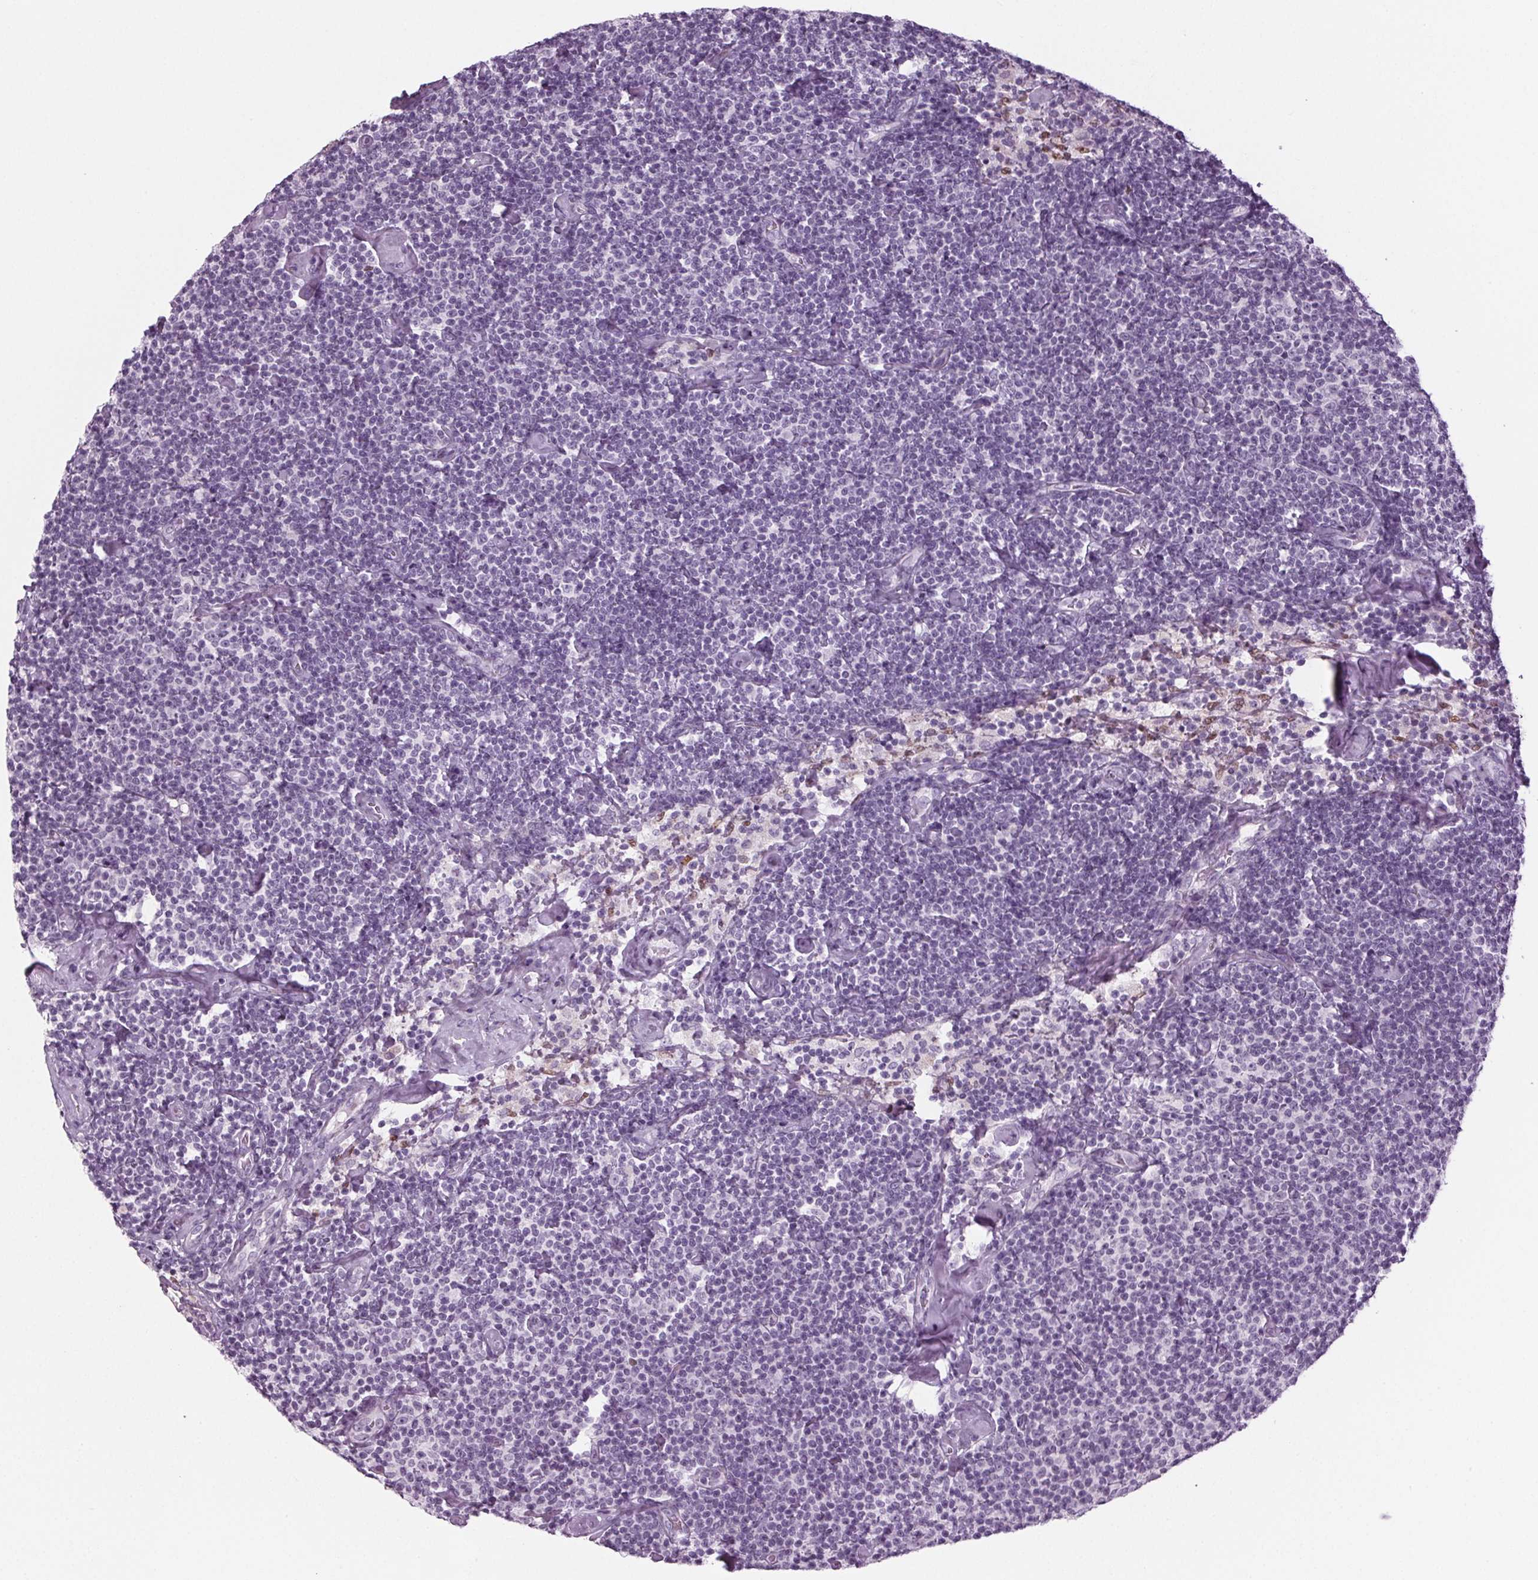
{"staining": {"intensity": "negative", "quantity": "none", "location": "none"}, "tissue": "lymphoma", "cell_type": "Tumor cells", "image_type": "cancer", "snomed": [{"axis": "morphology", "description": "Malignant lymphoma, non-Hodgkin's type, Low grade"}, {"axis": "topography", "description": "Lymph node"}], "caption": "IHC of human lymphoma shows no positivity in tumor cells.", "gene": "BHLHE22", "patient": {"sex": "male", "age": 81}}